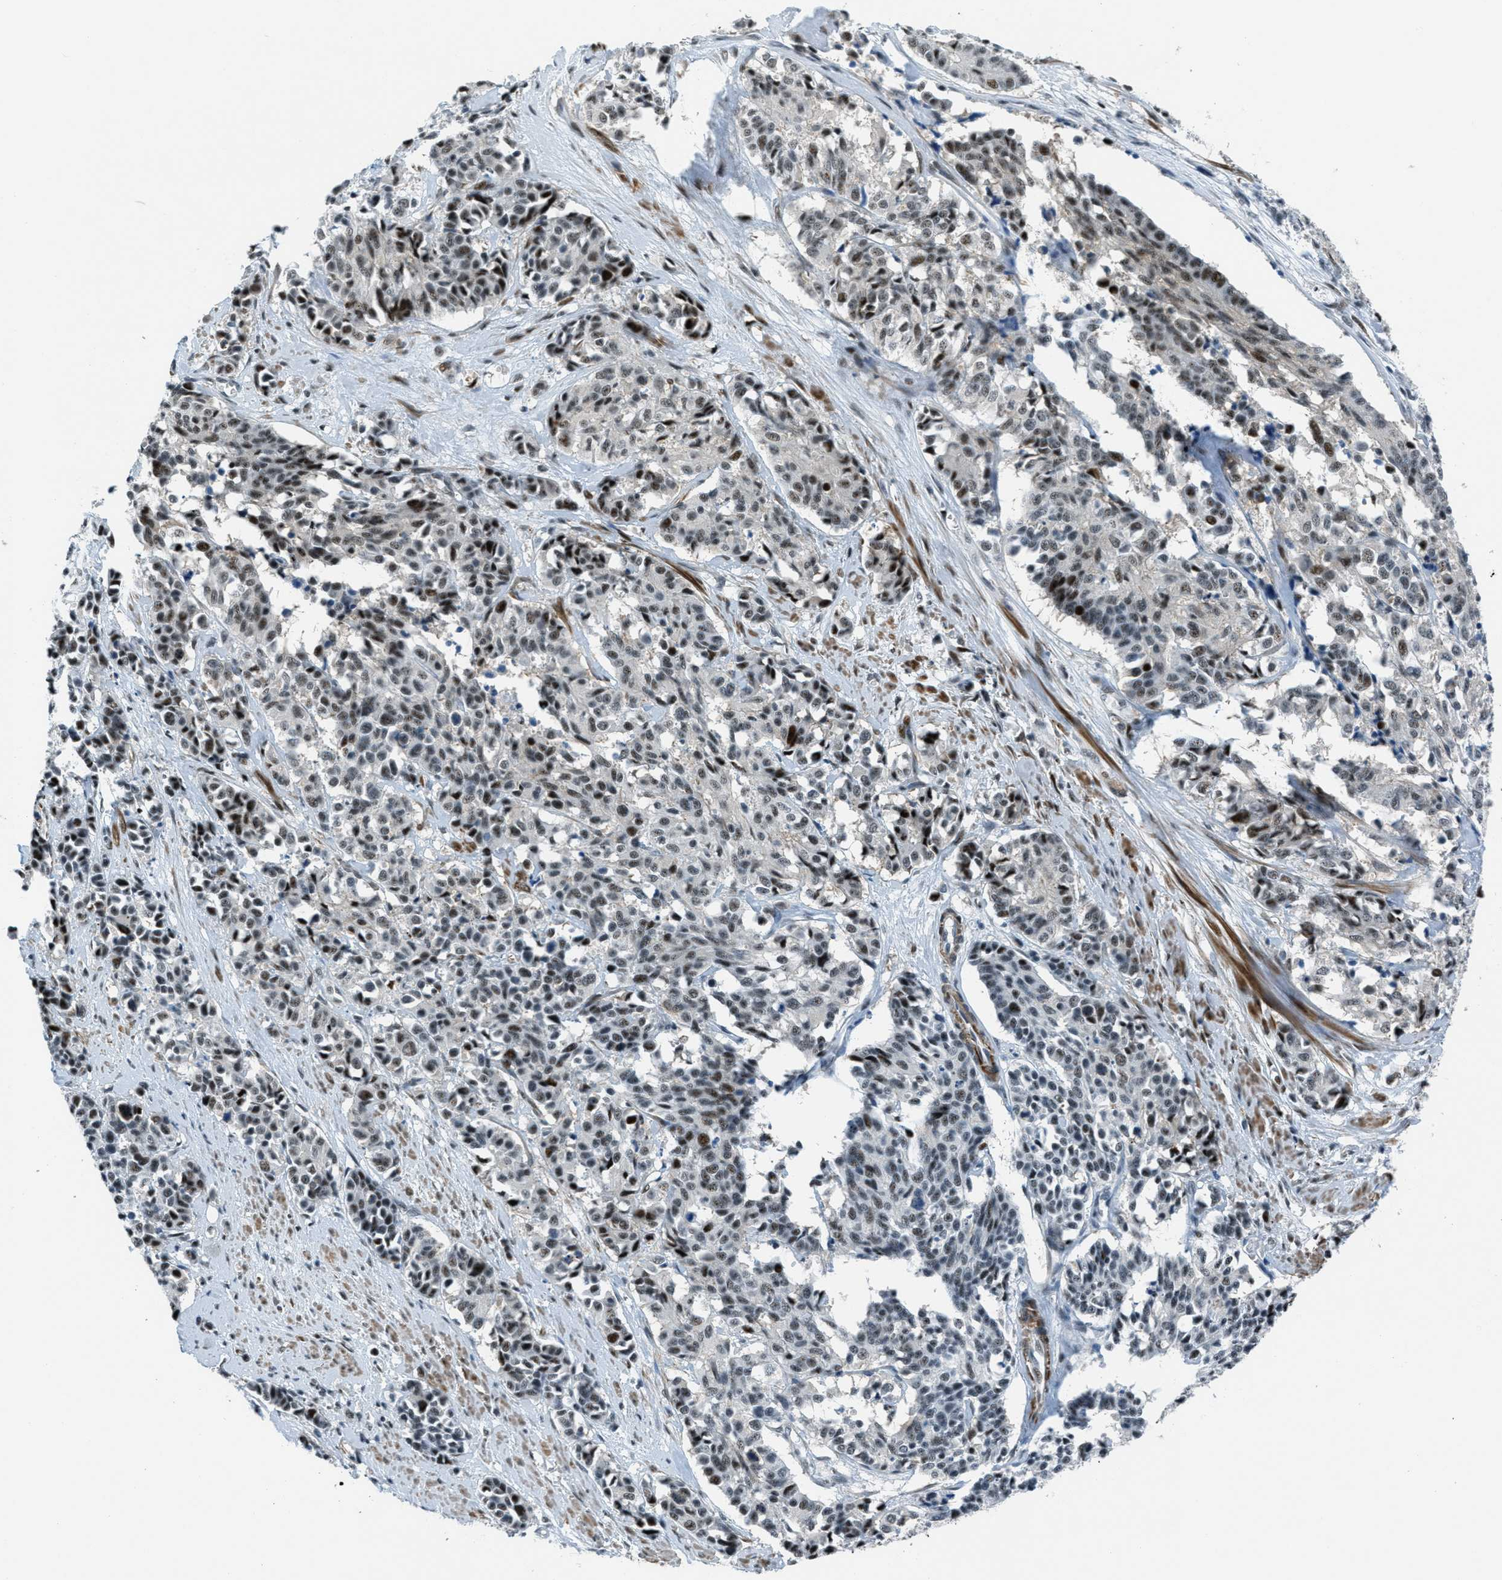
{"staining": {"intensity": "moderate", "quantity": "25%-75%", "location": "nuclear"}, "tissue": "cervical cancer", "cell_type": "Tumor cells", "image_type": "cancer", "snomed": [{"axis": "morphology", "description": "Squamous cell carcinoma, NOS"}, {"axis": "topography", "description": "Cervix"}], "caption": "Cervical squamous cell carcinoma stained for a protein reveals moderate nuclear positivity in tumor cells.", "gene": "ZDHHC23", "patient": {"sex": "female", "age": 35}}